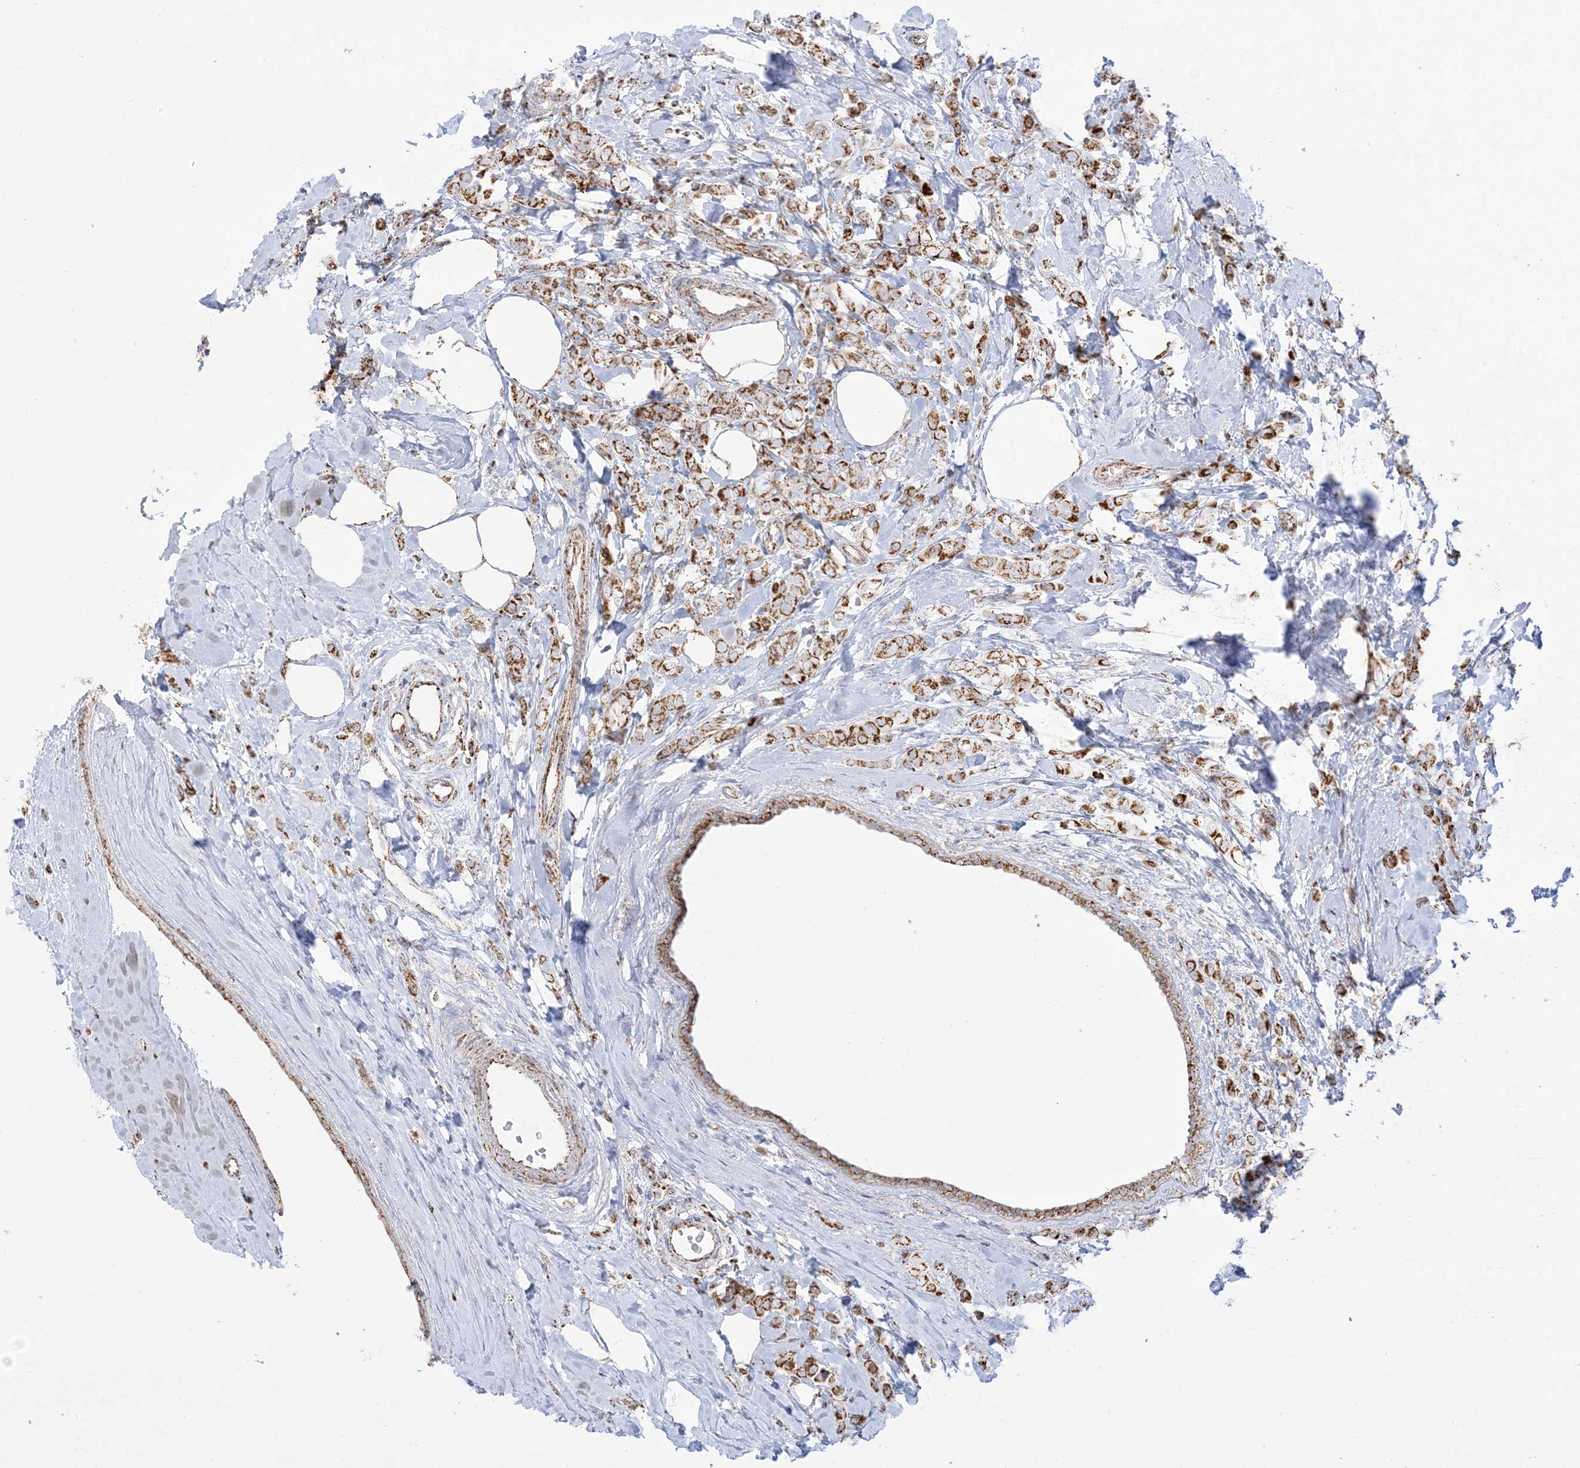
{"staining": {"intensity": "moderate", "quantity": ">75%", "location": "cytoplasmic/membranous"}, "tissue": "breast cancer", "cell_type": "Tumor cells", "image_type": "cancer", "snomed": [{"axis": "morphology", "description": "Lobular carcinoma"}, {"axis": "topography", "description": "Breast"}], "caption": "Human breast lobular carcinoma stained with a brown dye shows moderate cytoplasmic/membranous positive staining in approximately >75% of tumor cells.", "gene": "MRPS36", "patient": {"sex": "female", "age": 47}}